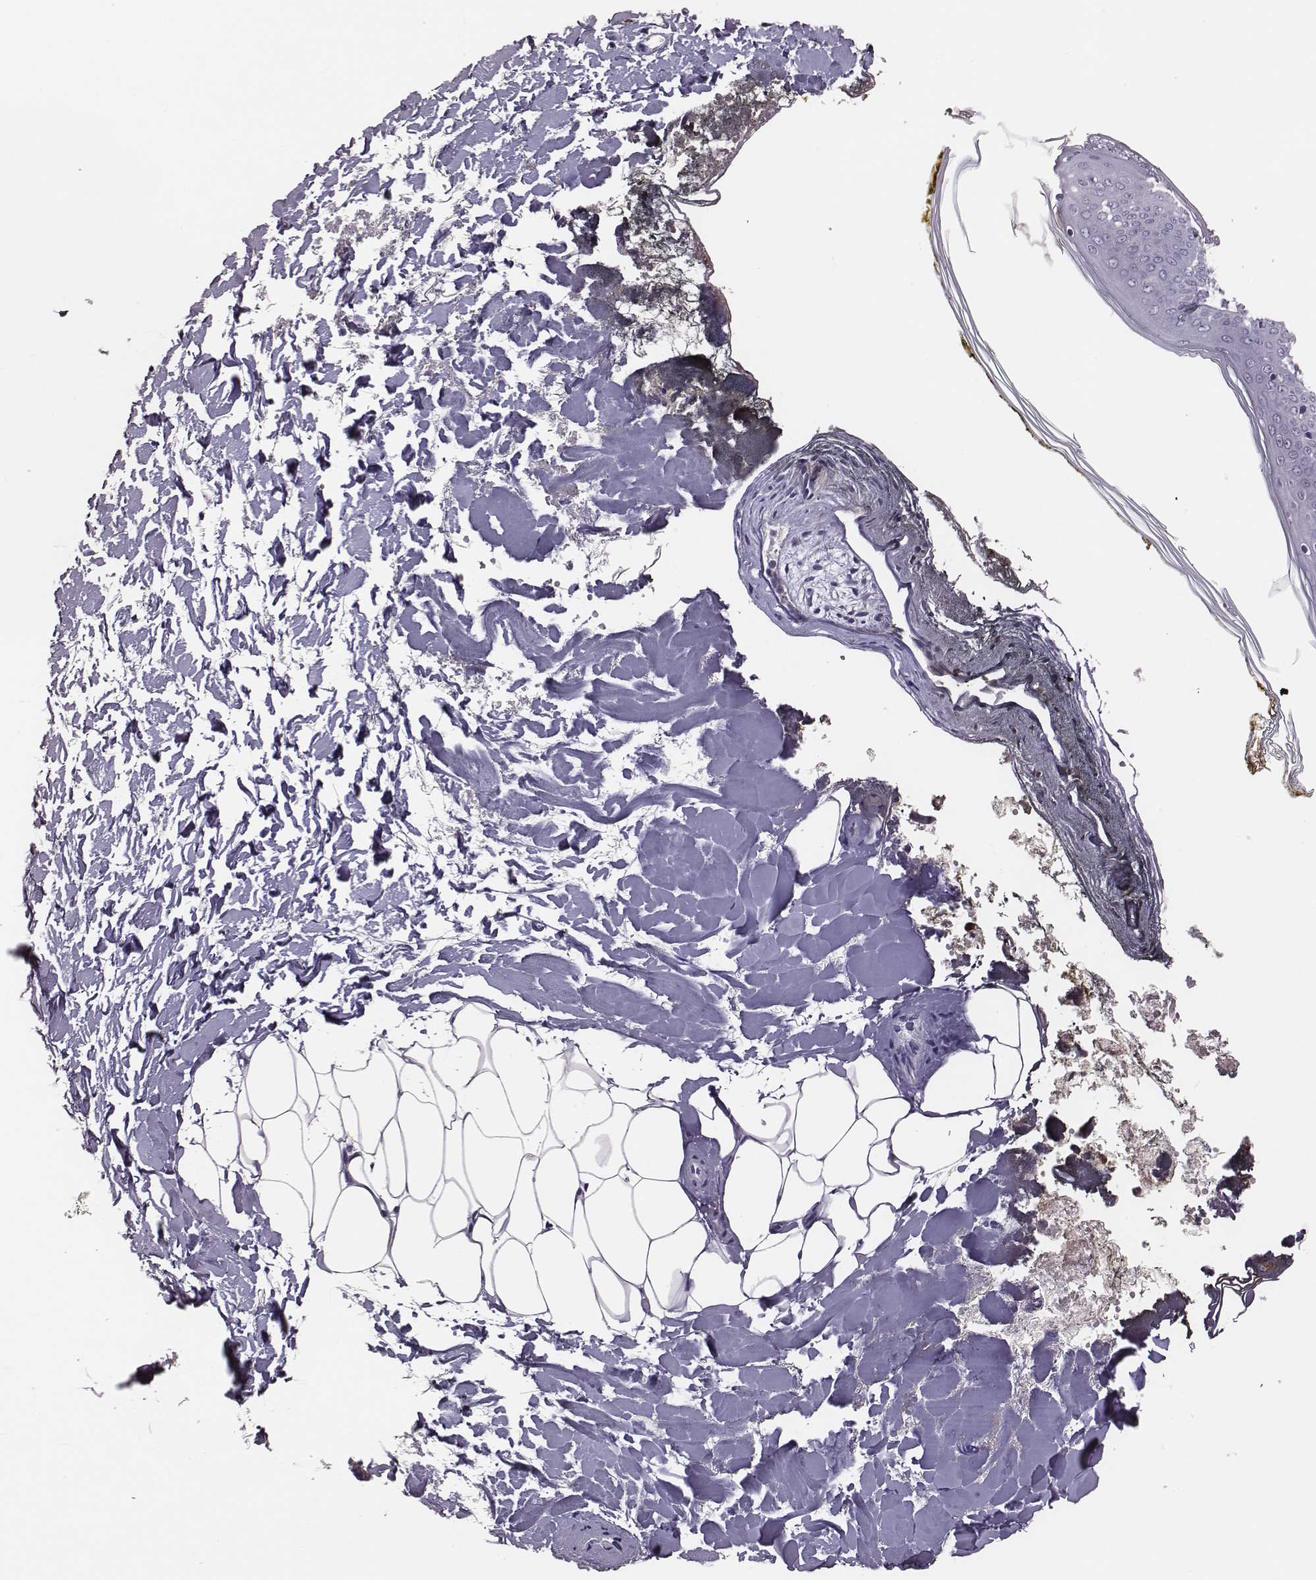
{"staining": {"intensity": "negative", "quantity": "none", "location": "none"}, "tissue": "skin", "cell_type": "Fibroblasts", "image_type": "normal", "snomed": [{"axis": "morphology", "description": "Normal tissue, NOS"}, {"axis": "topography", "description": "Skin"}], "caption": "Immunohistochemical staining of benign skin demonstrates no significant staining in fibroblasts.", "gene": "KMO", "patient": {"sex": "female", "age": 34}}